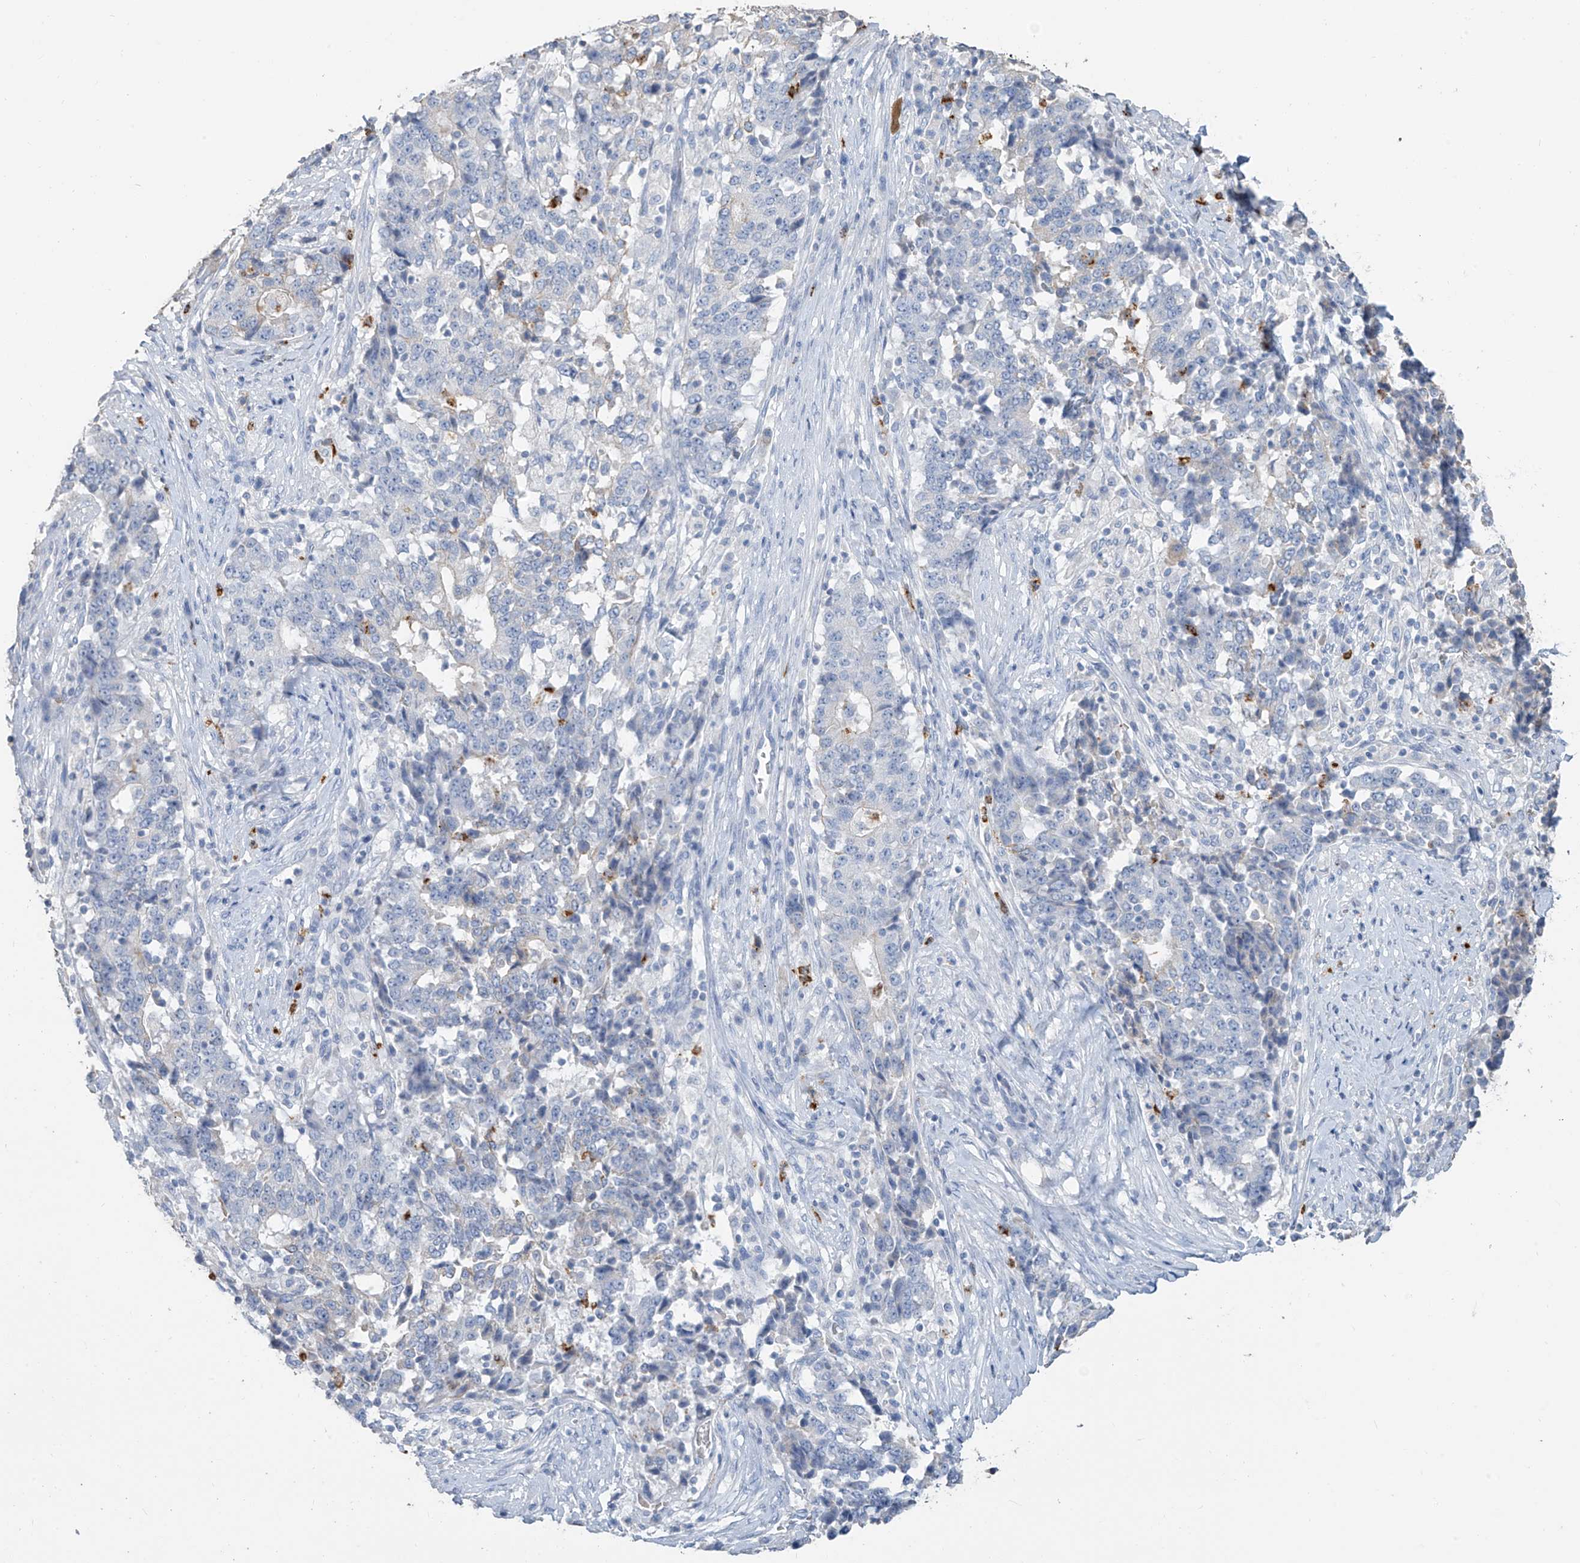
{"staining": {"intensity": "negative", "quantity": "none", "location": "none"}, "tissue": "stomach cancer", "cell_type": "Tumor cells", "image_type": "cancer", "snomed": [{"axis": "morphology", "description": "Adenocarcinoma, NOS"}, {"axis": "topography", "description": "Stomach"}], "caption": "Stomach cancer (adenocarcinoma) was stained to show a protein in brown. There is no significant staining in tumor cells. (Stains: DAB (3,3'-diaminobenzidine) immunohistochemistry (IHC) with hematoxylin counter stain, Microscopy: brightfield microscopy at high magnification).", "gene": "PAFAH1B3", "patient": {"sex": "male", "age": 59}}